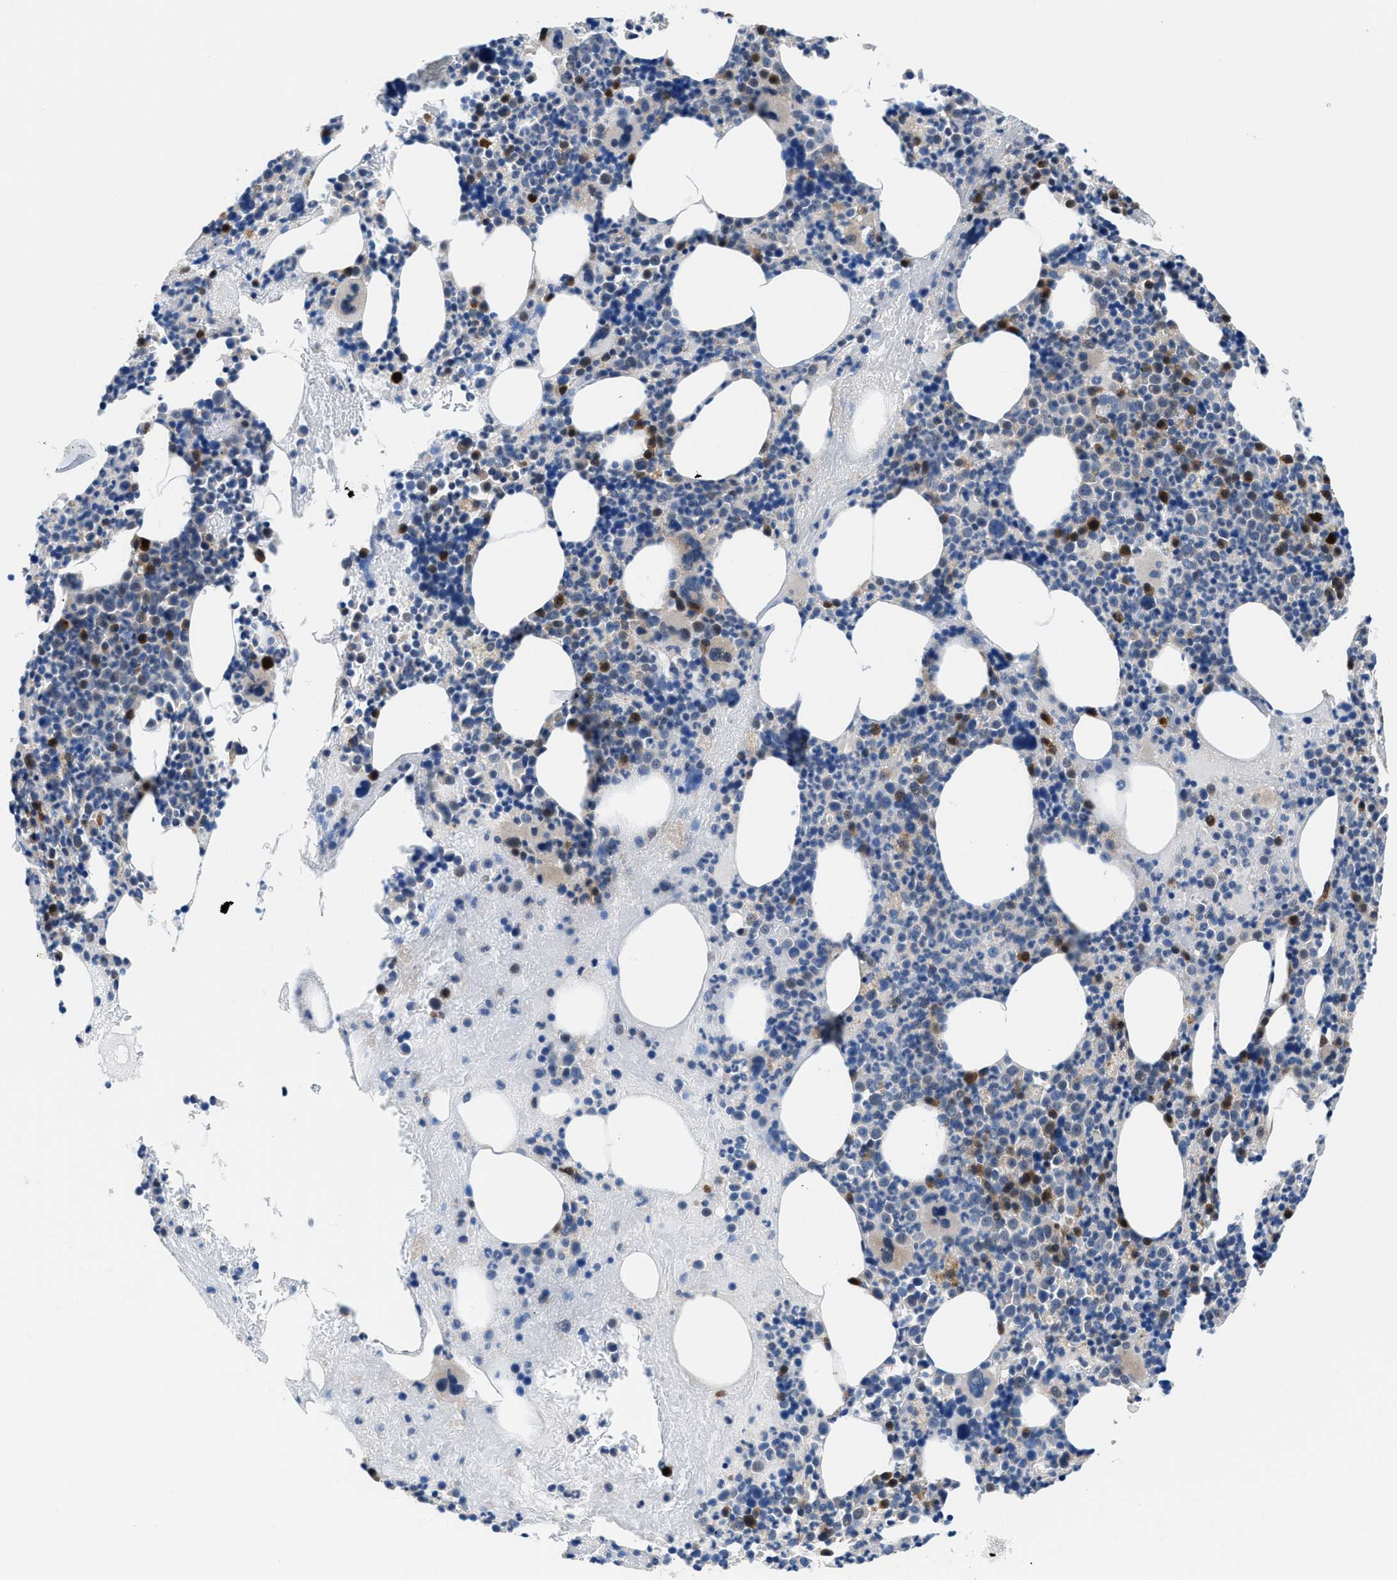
{"staining": {"intensity": "moderate", "quantity": "<25%", "location": "cytoplasmic/membranous"}, "tissue": "bone marrow", "cell_type": "Hematopoietic cells", "image_type": "normal", "snomed": [{"axis": "morphology", "description": "Normal tissue, NOS"}, {"axis": "morphology", "description": "Inflammation, NOS"}, {"axis": "topography", "description": "Bone marrow"}], "caption": "Human bone marrow stained with a brown dye demonstrates moderate cytoplasmic/membranous positive expression in approximately <25% of hematopoietic cells.", "gene": "UAP1", "patient": {"sex": "male", "age": 73}}